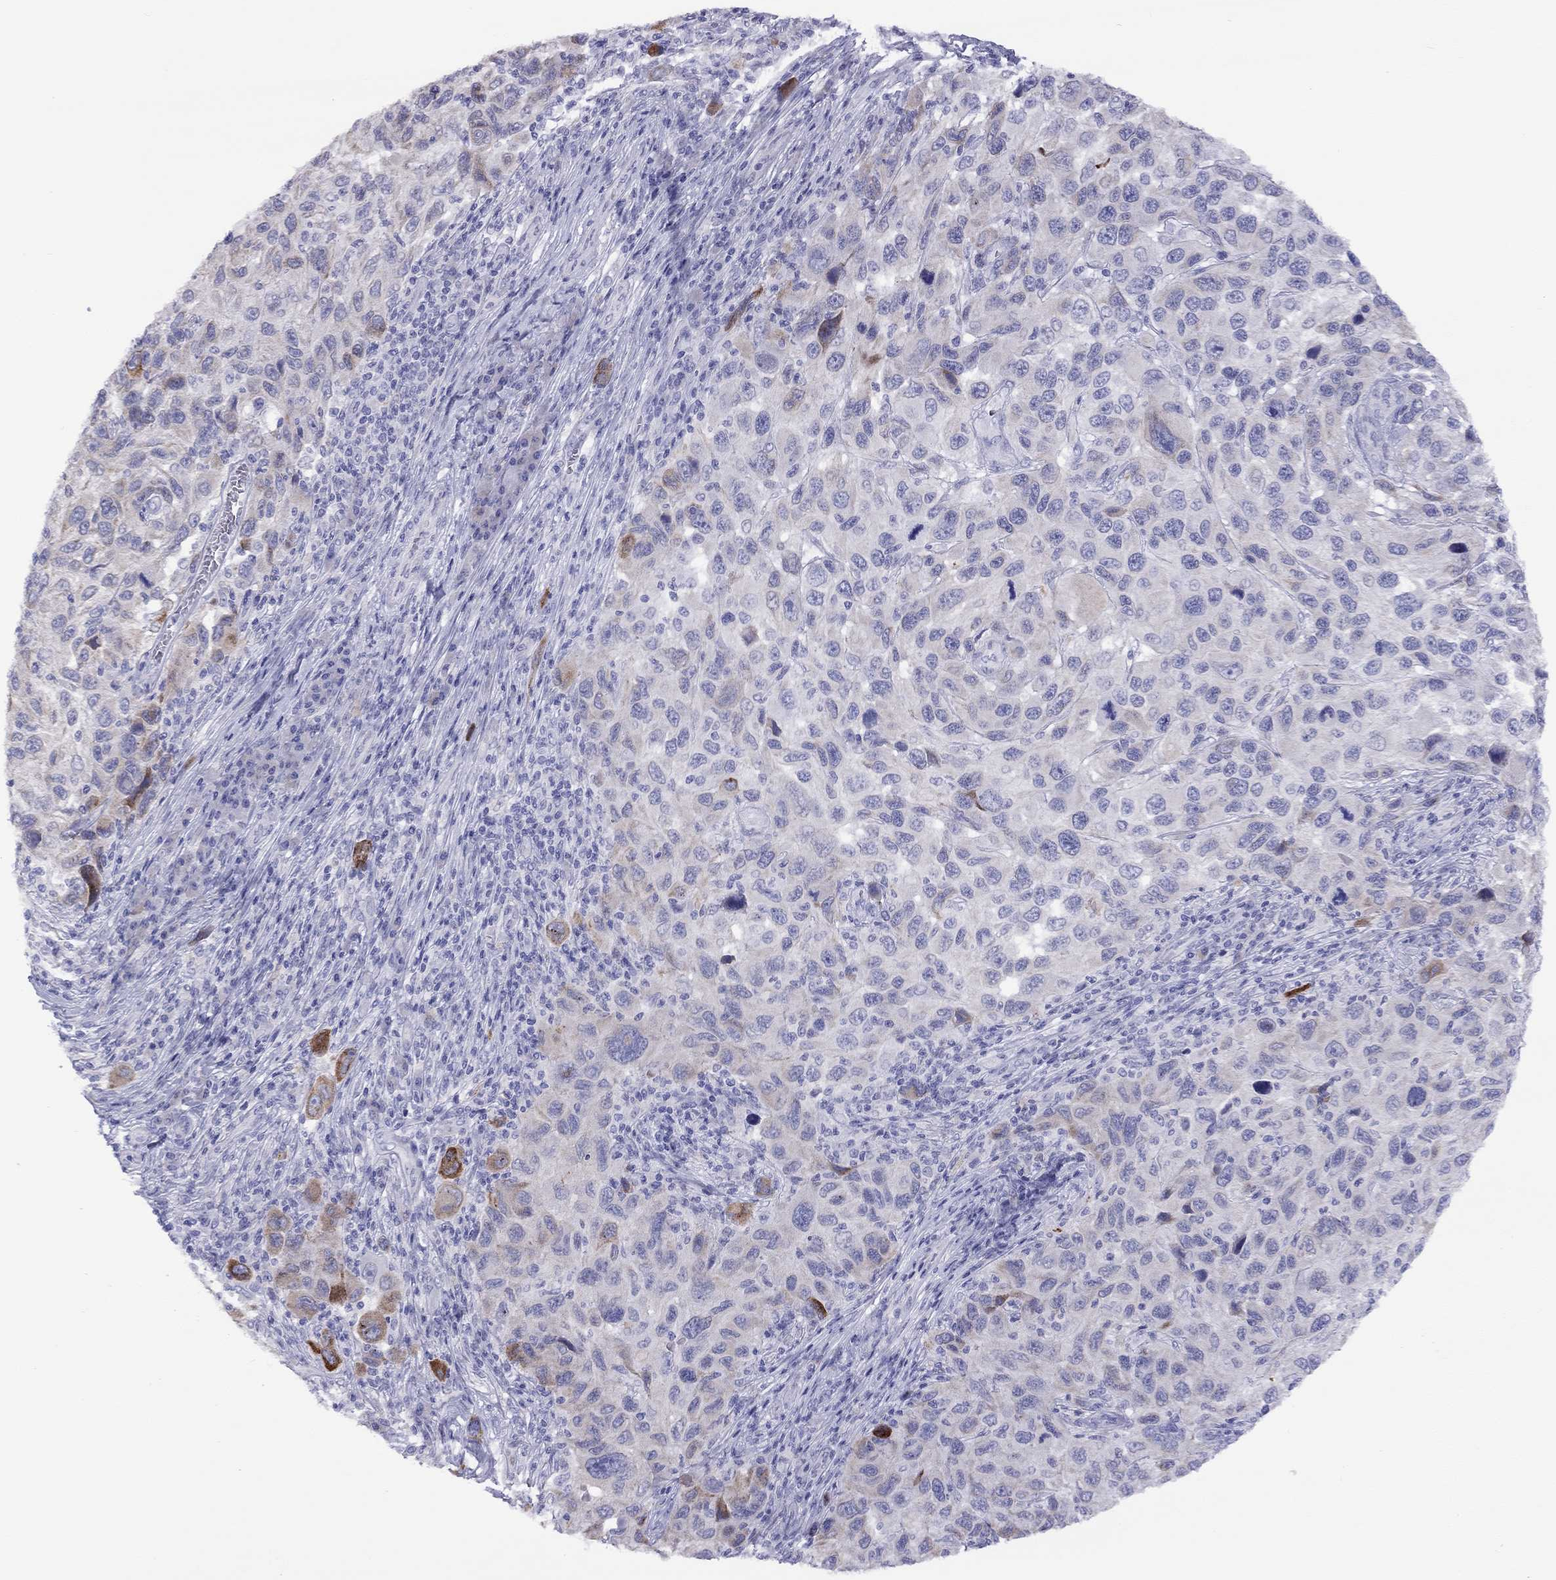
{"staining": {"intensity": "strong", "quantity": "<25%", "location": "cytoplasmic/membranous"}, "tissue": "melanoma", "cell_type": "Tumor cells", "image_type": "cancer", "snomed": [{"axis": "morphology", "description": "Malignant melanoma, NOS"}, {"axis": "topography", "description": "Skin"}], "caption": "Malignant melanoma stained with DAB (3,3'-diaminobenzidine) immunohistochemistry (IHC) displays medium levels of strong cytoplasmic/membranous expression in about <25% of tumor cells.", "gene": "CPNE4", "patient": {"sex": "male", "age": 53}}